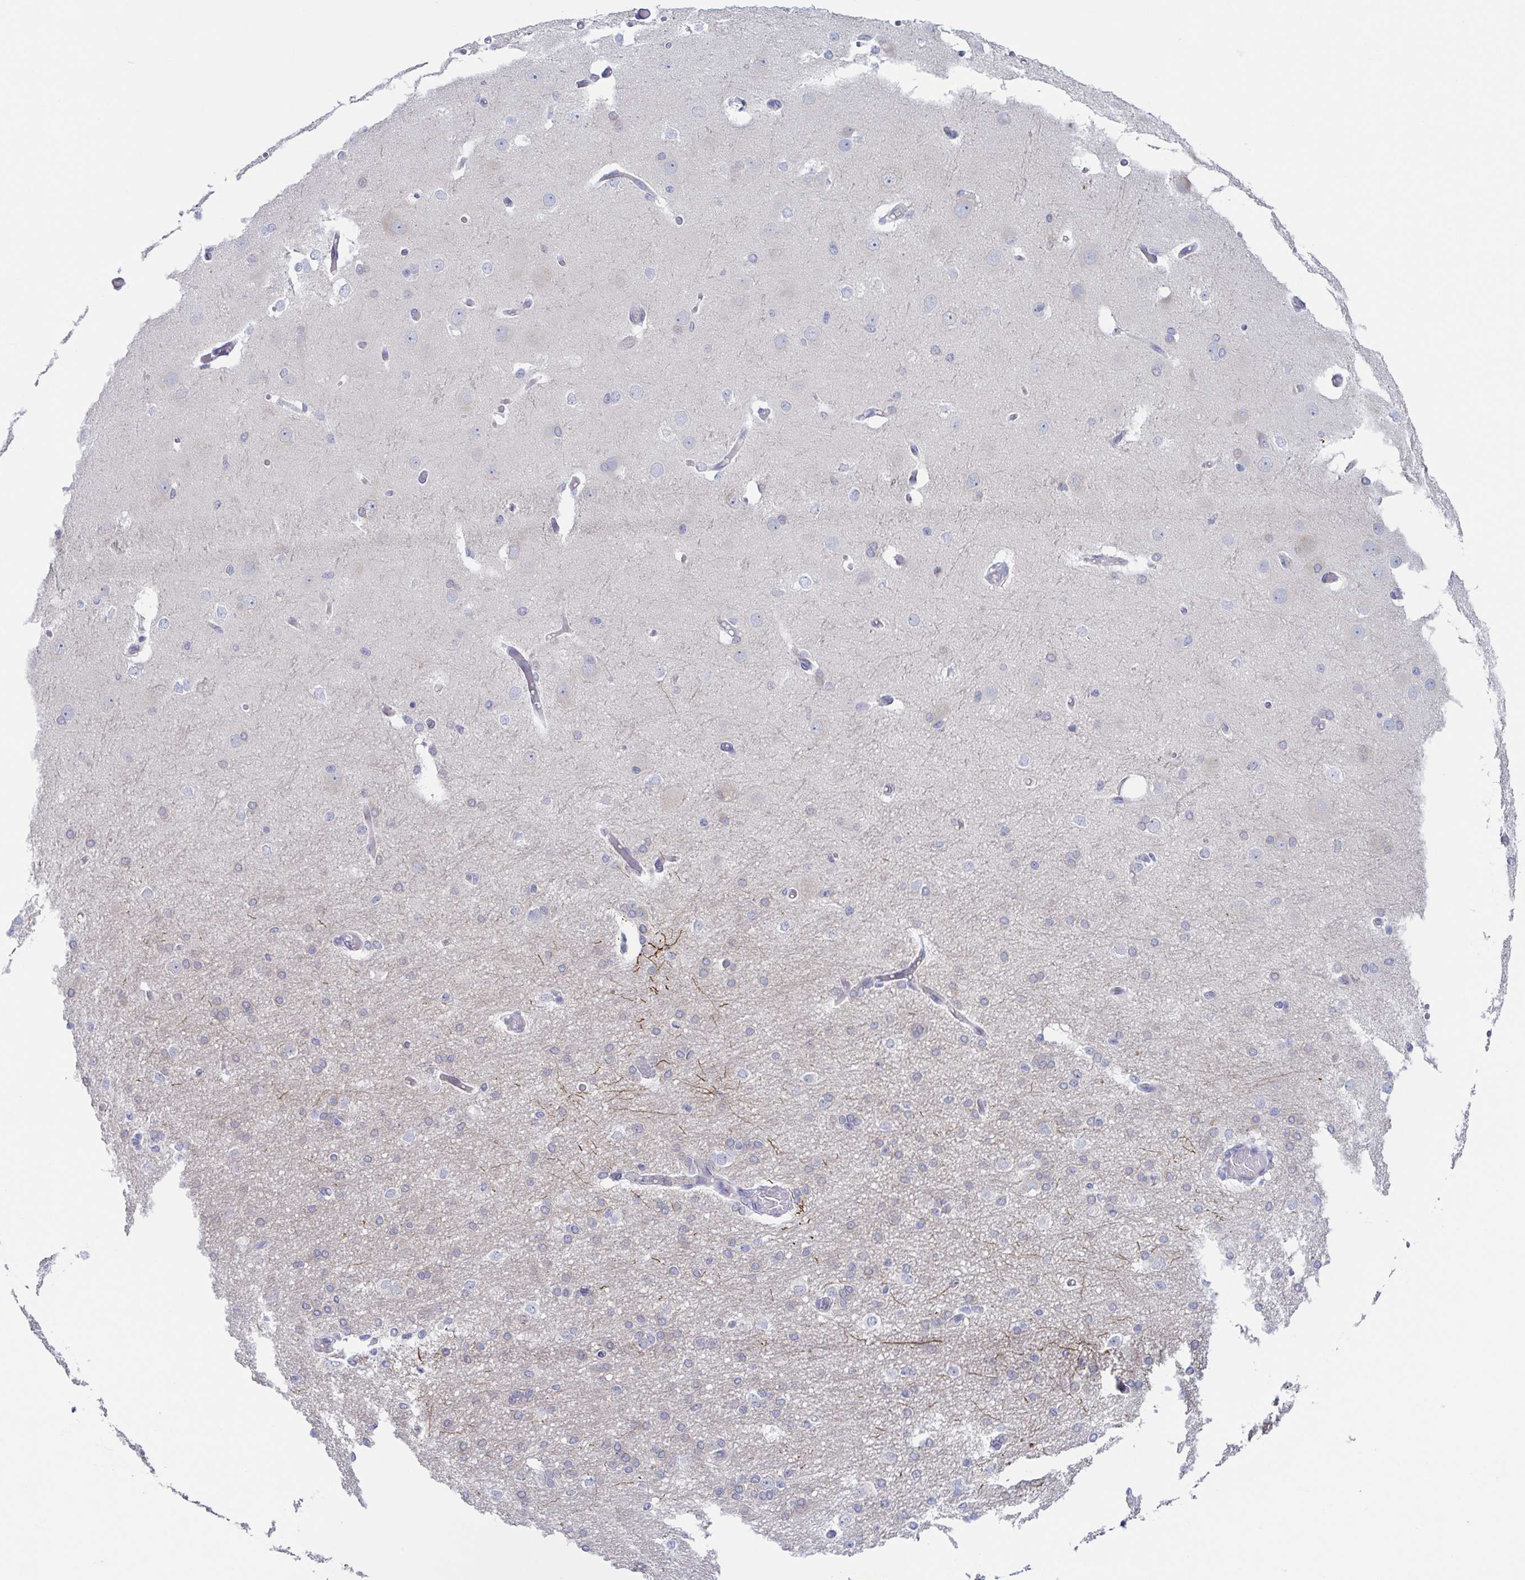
{"staining": {"intensity": "negative", "quantity": "none", "location": "none"}, "tissue": "cerebral cortex", "cell_type": "Endothelial cells", "image_type": "normal", "snomed": [{"axis": "morphology", "description": "Normal tissue, NOS"}, {"axis": "morphology", "description": "Inflammation, NOS"}, {"axis": "topography", "description": "Cerebral cortex"}], "caption": "This is an immunohistochemistry image of normal cerebral cortex. There is no expression in endothelial cells.", "gene": "HTR2A", "patient": {"sex": "male", "age": 6}}